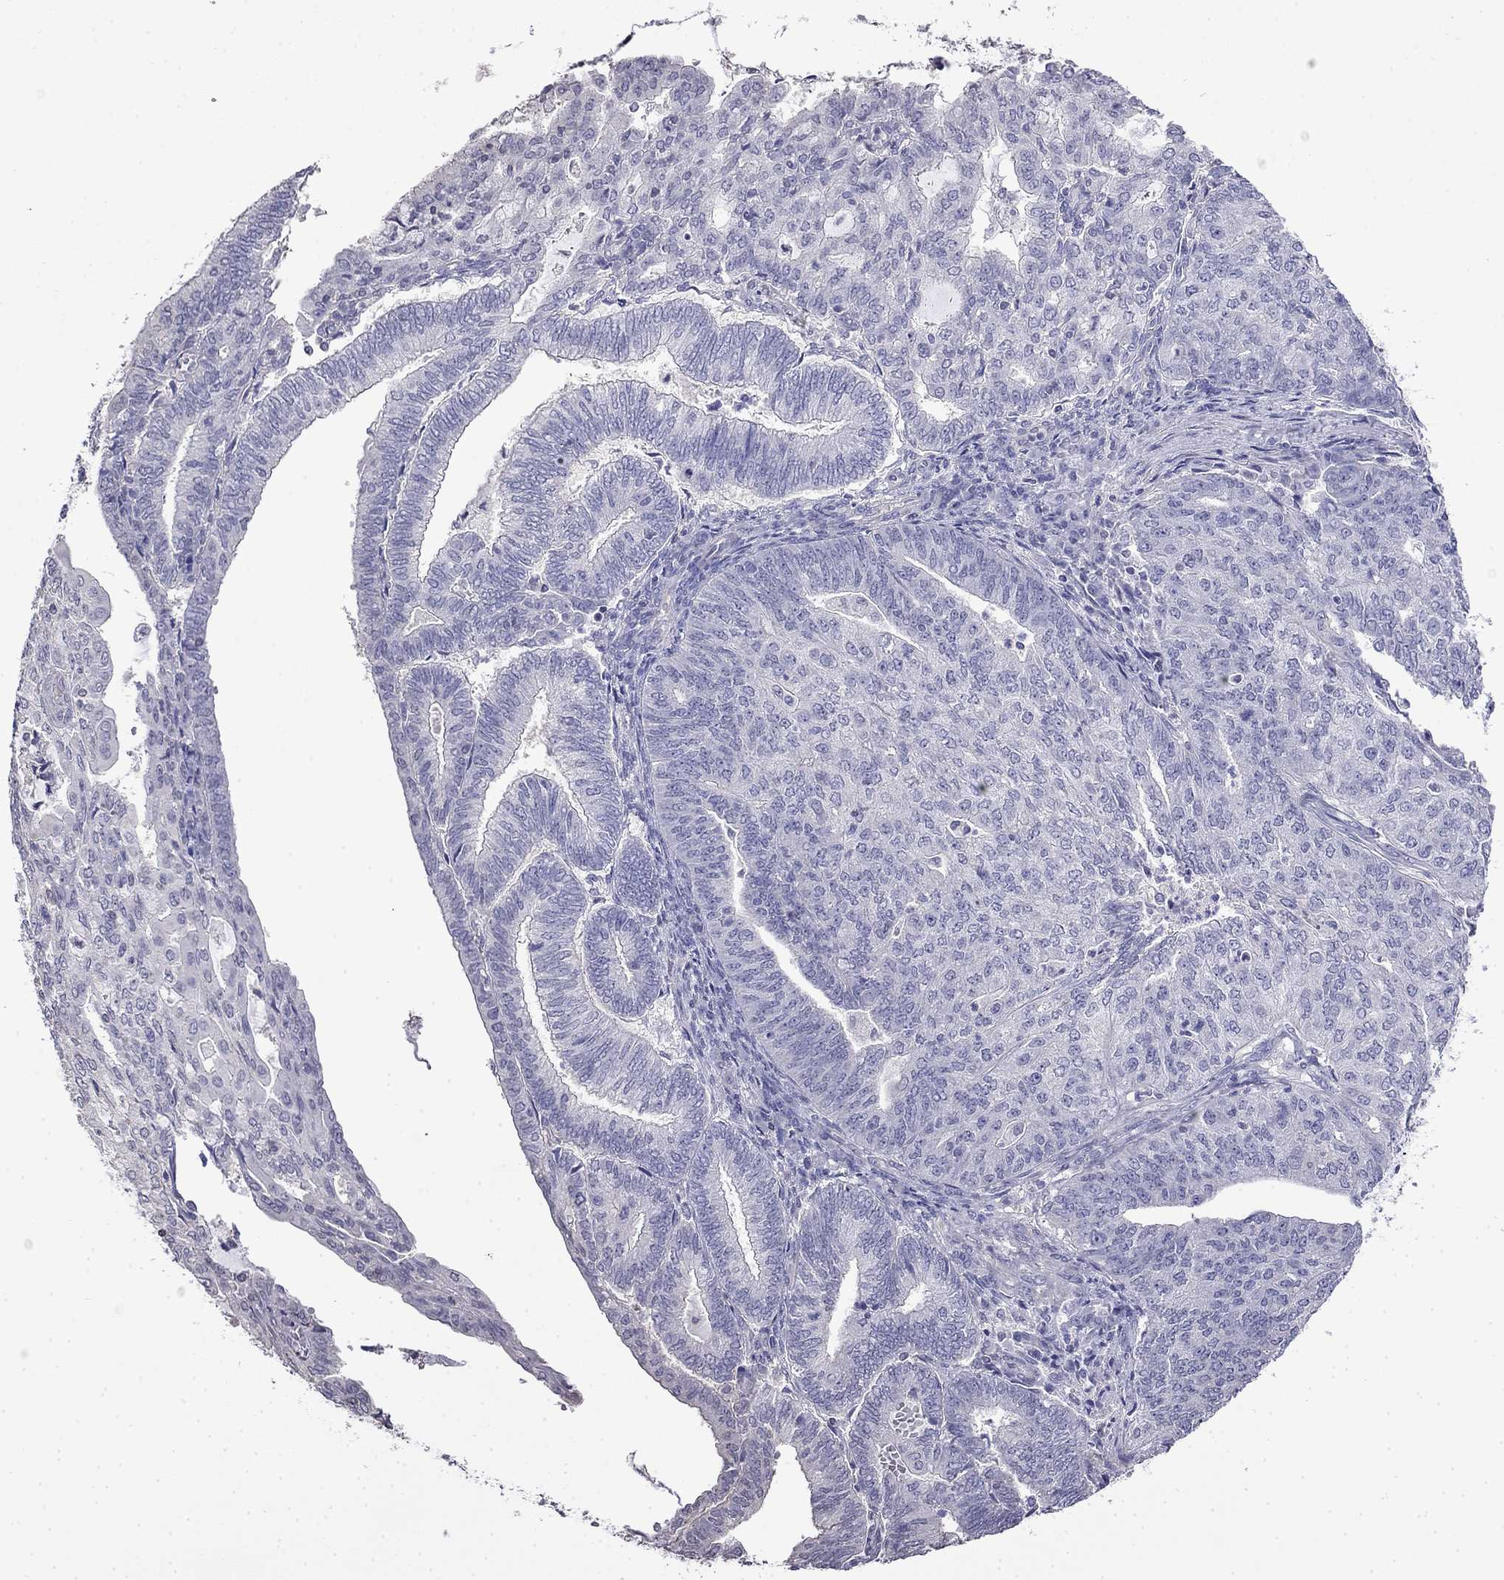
{"staining": {"intensity": "negative", "quantity": "none", "location": "none"}, "tissue": "endometrial cancer", "cell_type": "Tumor cells", "image_type": "cancer", "snomed": [{"axis": "morphology", "description": "Adenocarcinoma, NOS"}, {"axis": "topography", "description": "Endometrium"}], "caption": "Immunohistochemistry (IHC) of human endometrial cancer exhibits no staining in tumor cells. The staining is performed using DAB (3,3'-diaminobenzidine) brown chromogen with nuclei counter-stained in using hematoxylin.", "gene": "GUCA1B", "patient": {"sex": "female", "age": 82}}